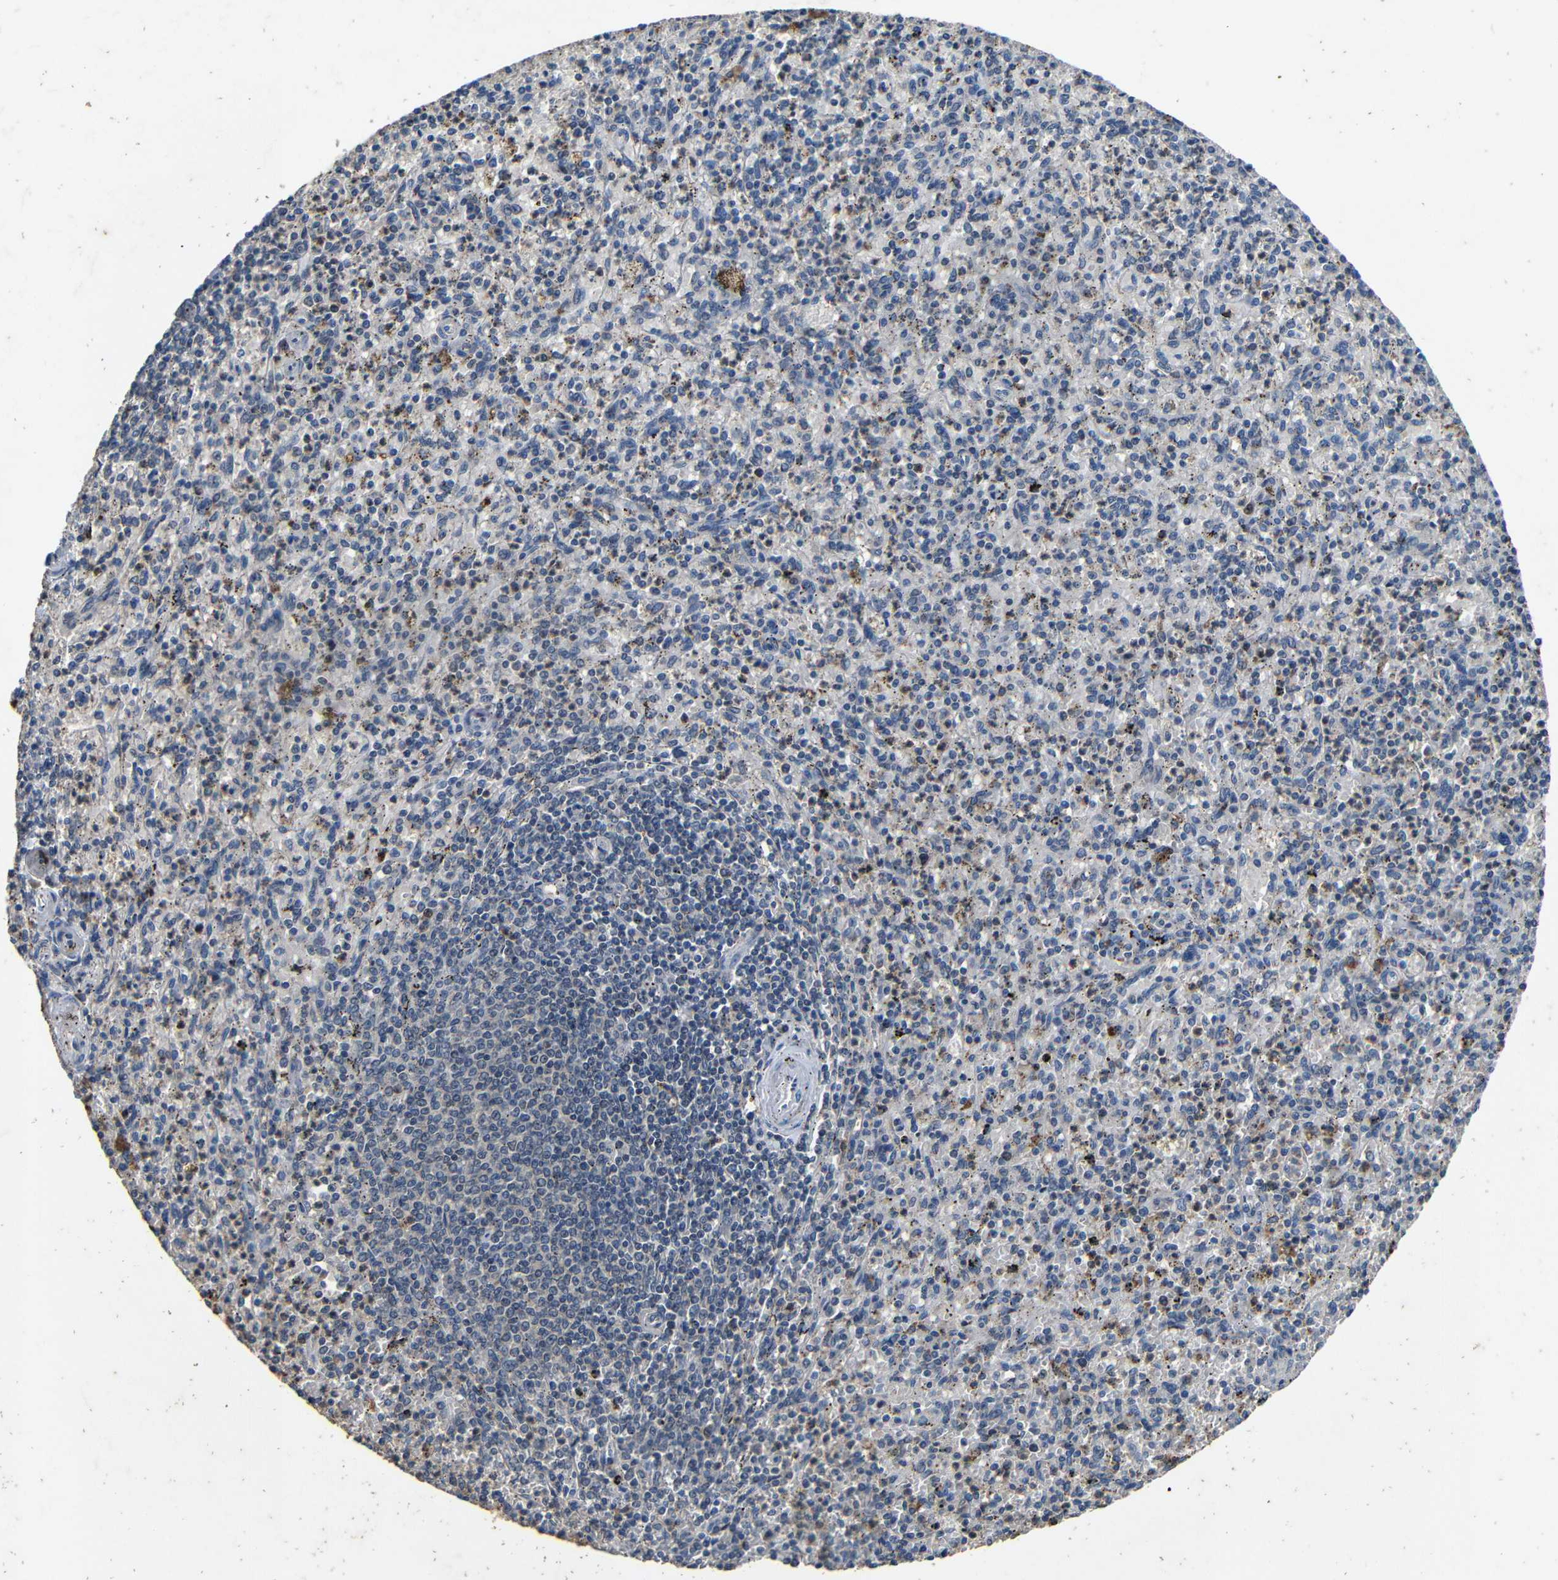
{"staining": {"intensity": "weak", "quantity": "25%-75%", "location": "cytoplasmic/membranous"}, "tissue": "spleen", "cell_type": "Cells in red pulp", "image_type": "normal", "snomed": [{"axis": "morphology", "description": "Normal tissue, NOS"}, {"axis": "topography", "description": "Spleen"}], "caption": "Immunohistochemical staining of normal human spleen exhibits low levels of weak cytoplasmic/membranous expression in approximately 25%-75% of cells in red pulp. Immunohistochemistry stains the protein in brown and the nuclei are stained blue.", "gene": "C6orf89", "patient": {"sex": "male", "age": 72}}